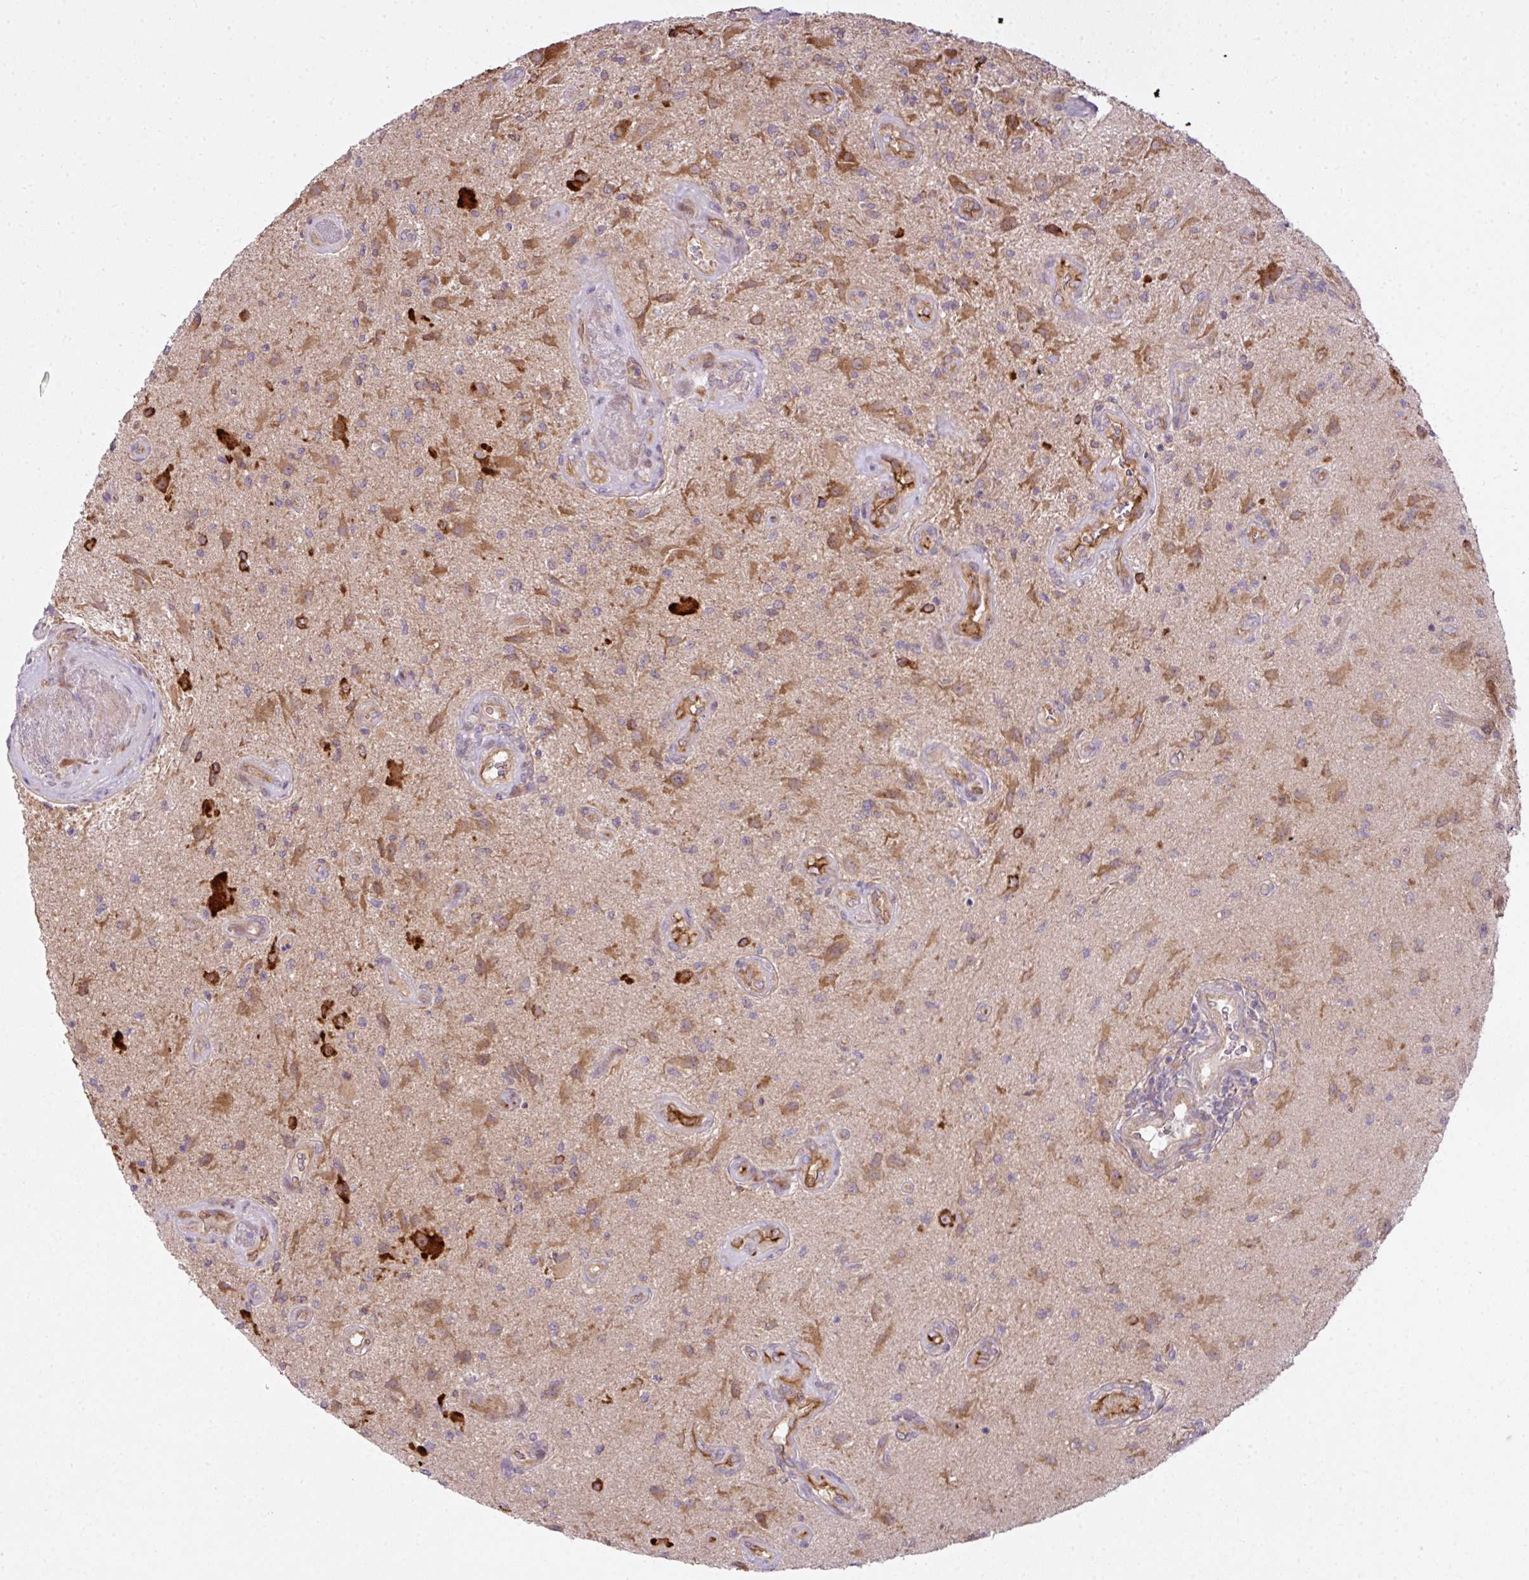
{"staining": {"intensity": "strong", "quantity": "25%-75%", "location": "cytoplasmic/membranous"}, "tissue": "glioma", "cell_type": "Tumor cells", "image_type": "cancer", "snomed": [{"axis": "morphology", "description": "Glioma, malignant, High grade"}, {"axis": "topography", "description": "Brain"}], "caption": "A photomicrograph showing strong cytoplasmic/membranous staining in about 25%-75% of tumor cells in high-grade glioma (malignant), as visualized by brown immunohistochemical staining.", "gene": "COX18", "patient": {"sex": "male", "age": 67}}